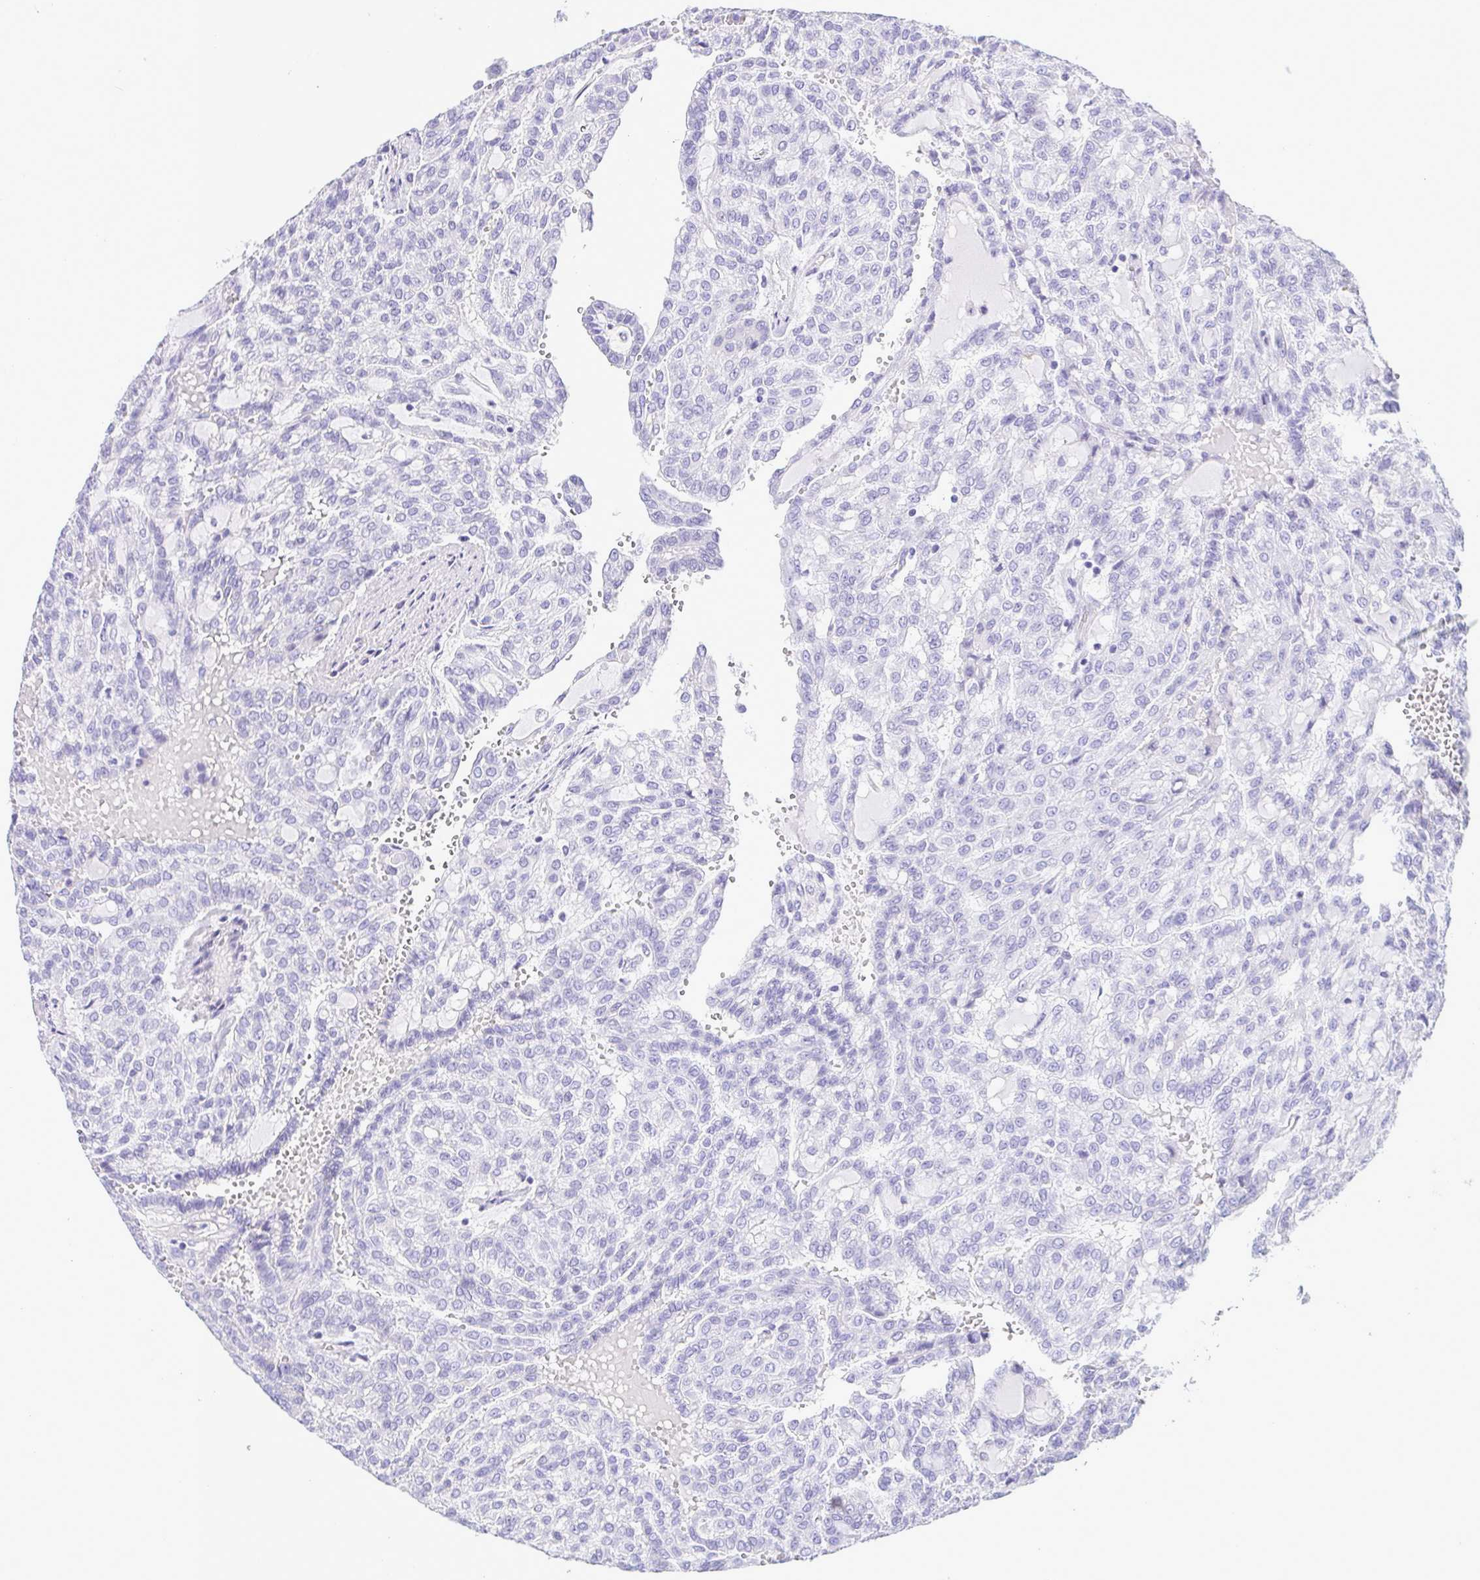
{"staining": {"intensity": "negative", "quantity": "none", "location": "none"}, "tissue": "renal cancer", "cell_type": "Tumor cells", "image_type": "cancer", "snomed": [{"axis": "morphology", "description": "Adenocarcinoma, NOS"}, {"axis": "topography", "description": "Kidney"}], "caption": "There is no significant staining in tumor cells of adenocarcinoma (renal).", "gene": "GPR182", "patient": {"sex": "male", "age": 63}}